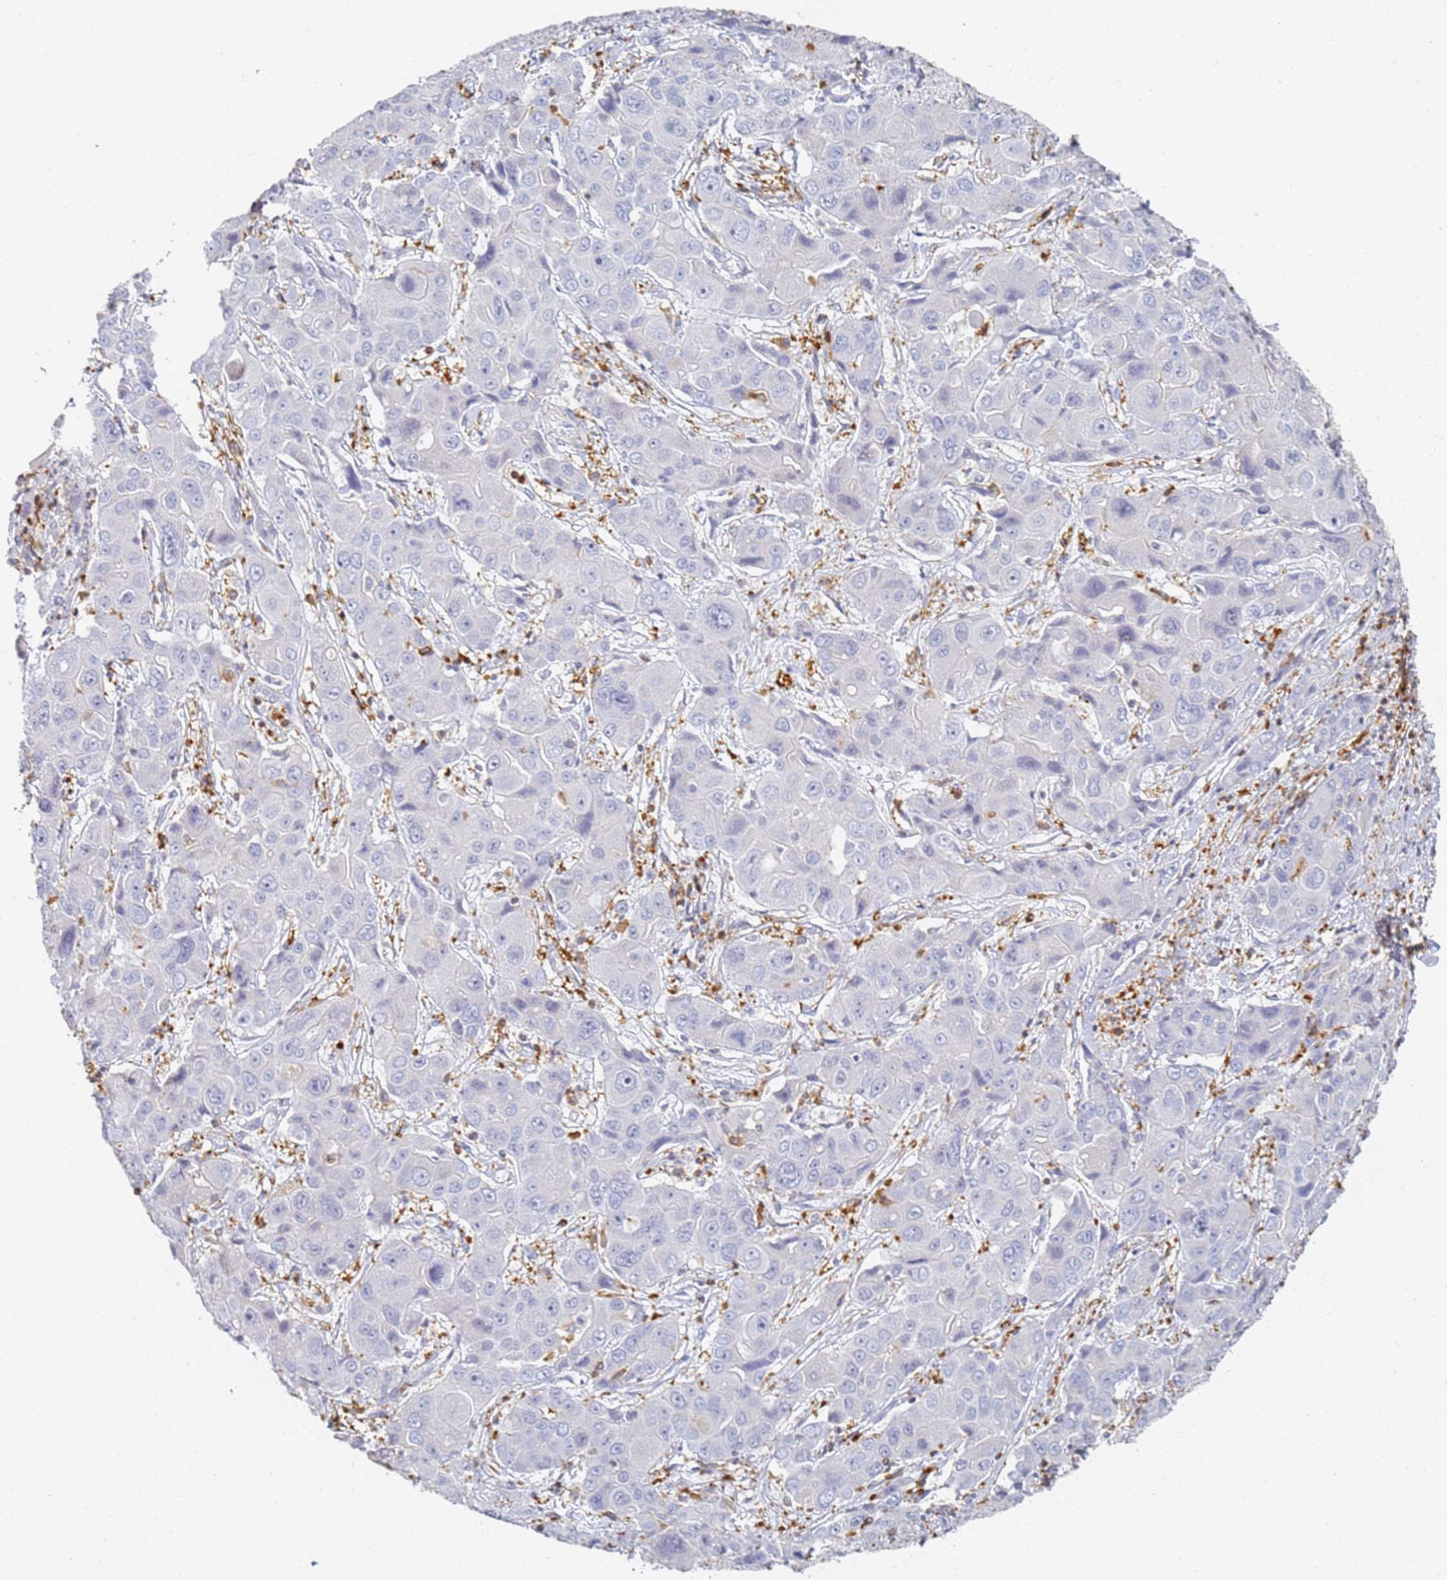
{"staining": {"intensity": "negative", "quantity": "none", "location": "none"}, "tissue": "liver cancer", "cell_type": "Tumor cells", "image_type": "cancer", "snomed": [{"axis": "morphology", "description": "Cholangiocarcinoma"}, {"axis": "topography", "description": "Liver"}], "caption": "A photomicrograph of liver cancer stained for a protein reveals no brown staining in tumor cells.", "gene": "BIN2", "patient": {"sex": "male", "age": 67}}